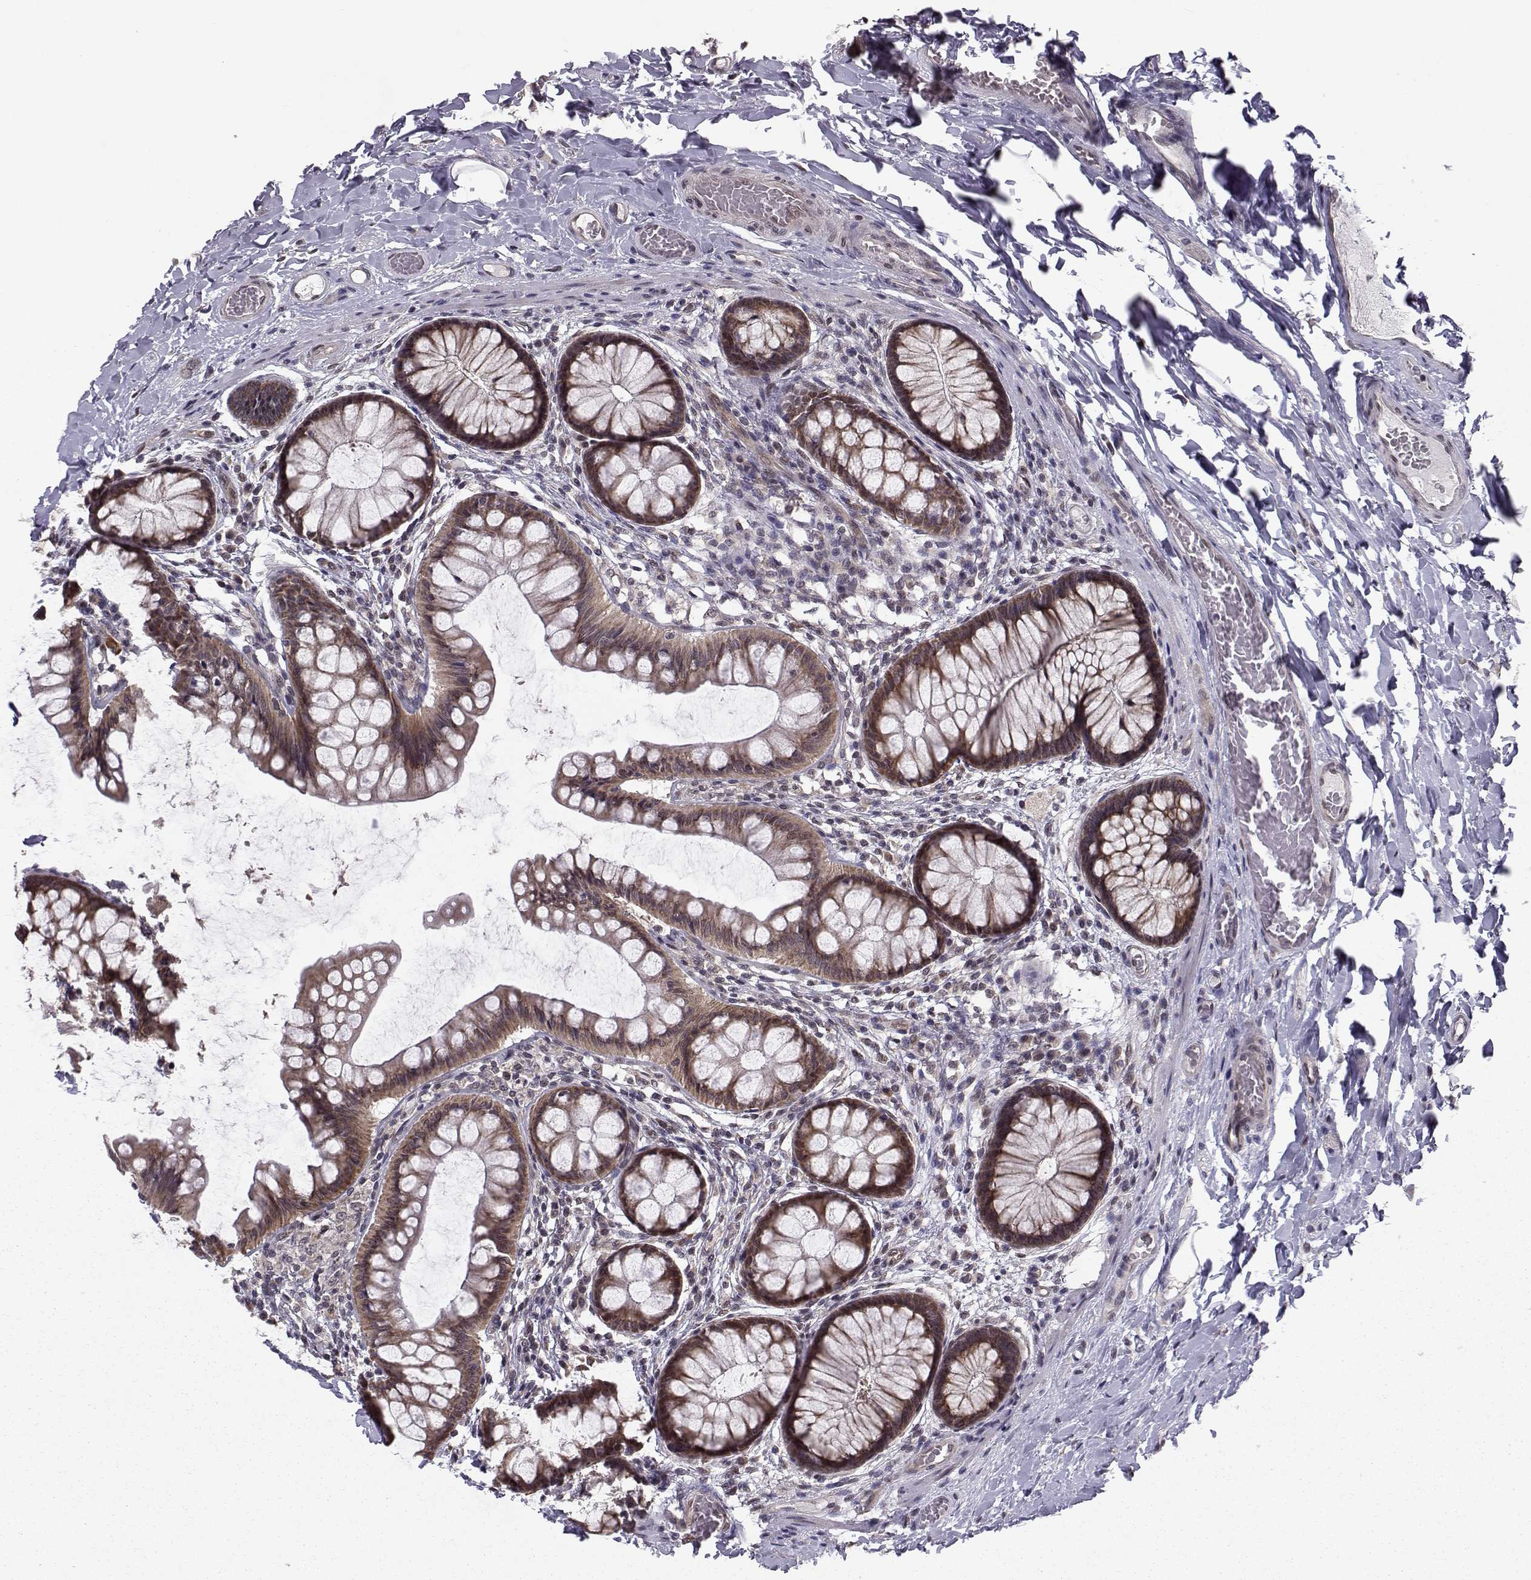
{"staining": {"intensity": "negative", "quantity": "none", "location": "none"}, "tissue": "colon", "cell_type": "Endothelial cells", "image_type": "normal", "snomed": [{"axis": "morphology", "description": "Normal tissue, NOS"}, {"axis": "topography", "description": "Colon"}], "caption": "The immunohistochemistry histopathology image has no significant positivity in endothelial cells of colon.", "gene": "PKN2", "patient": {"sex": "female", "age": 65}}